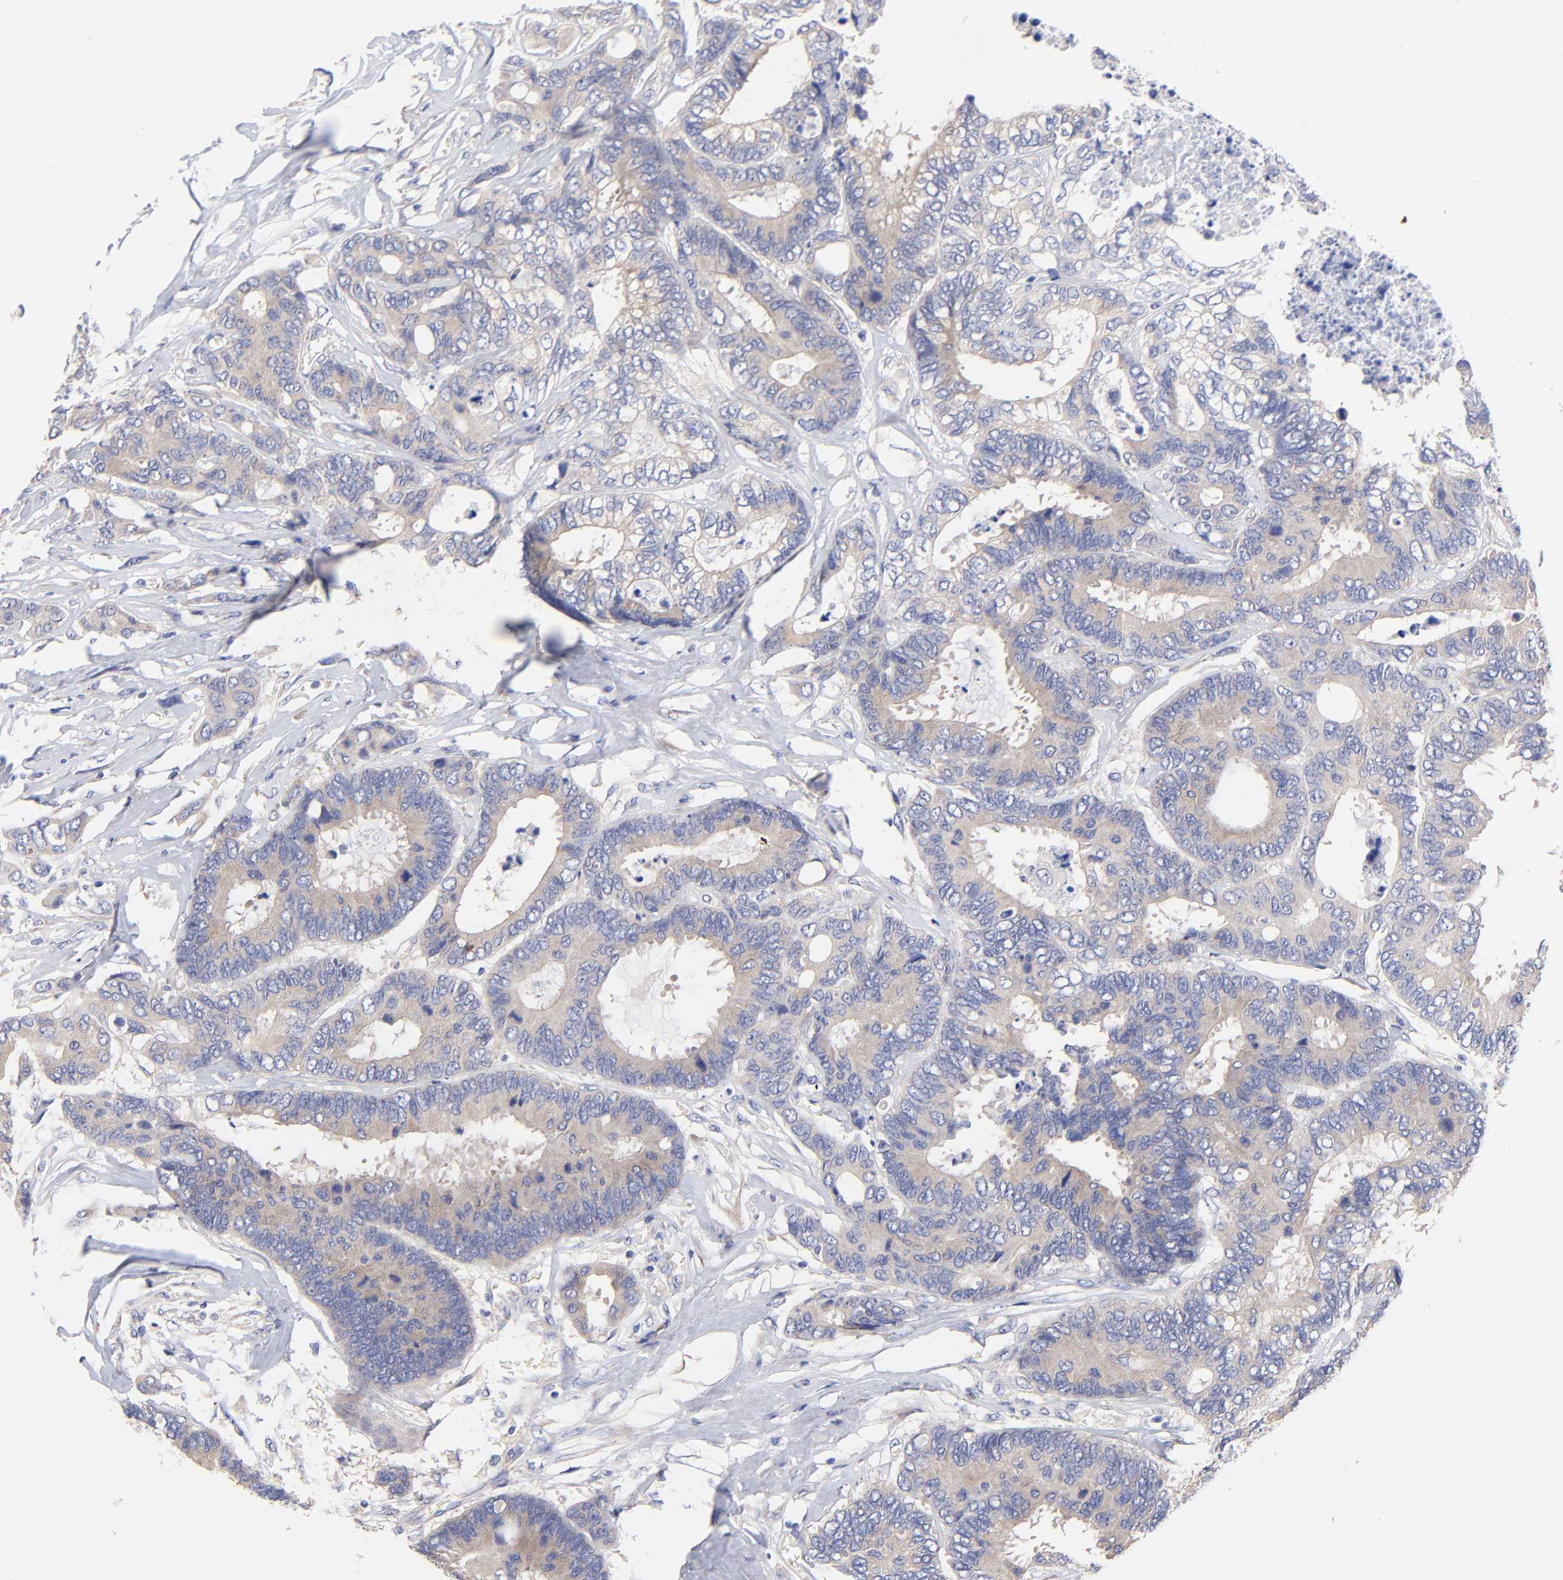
{"staining": {"intensity": "weak", "quantity": ">75%", "location": "cytoplasmic/membranous"}, "tissue": "colorectal cancer", "cell_type": "Tumor cells", "image_type": "cancer", "snomed": [{"axis": "morphology", "description": "Adenocarcinoma, NOS"}, {"axis": "topography", "description": "Rectum"}], "caption": "A brown stain highlights weak cytoplasmic/membranous positivity of a protein in adenocarcinoma (colorectal) tumor cells.", "gene": "TNFRSF13C", "patient": {"sex": "male", "age": 55}}